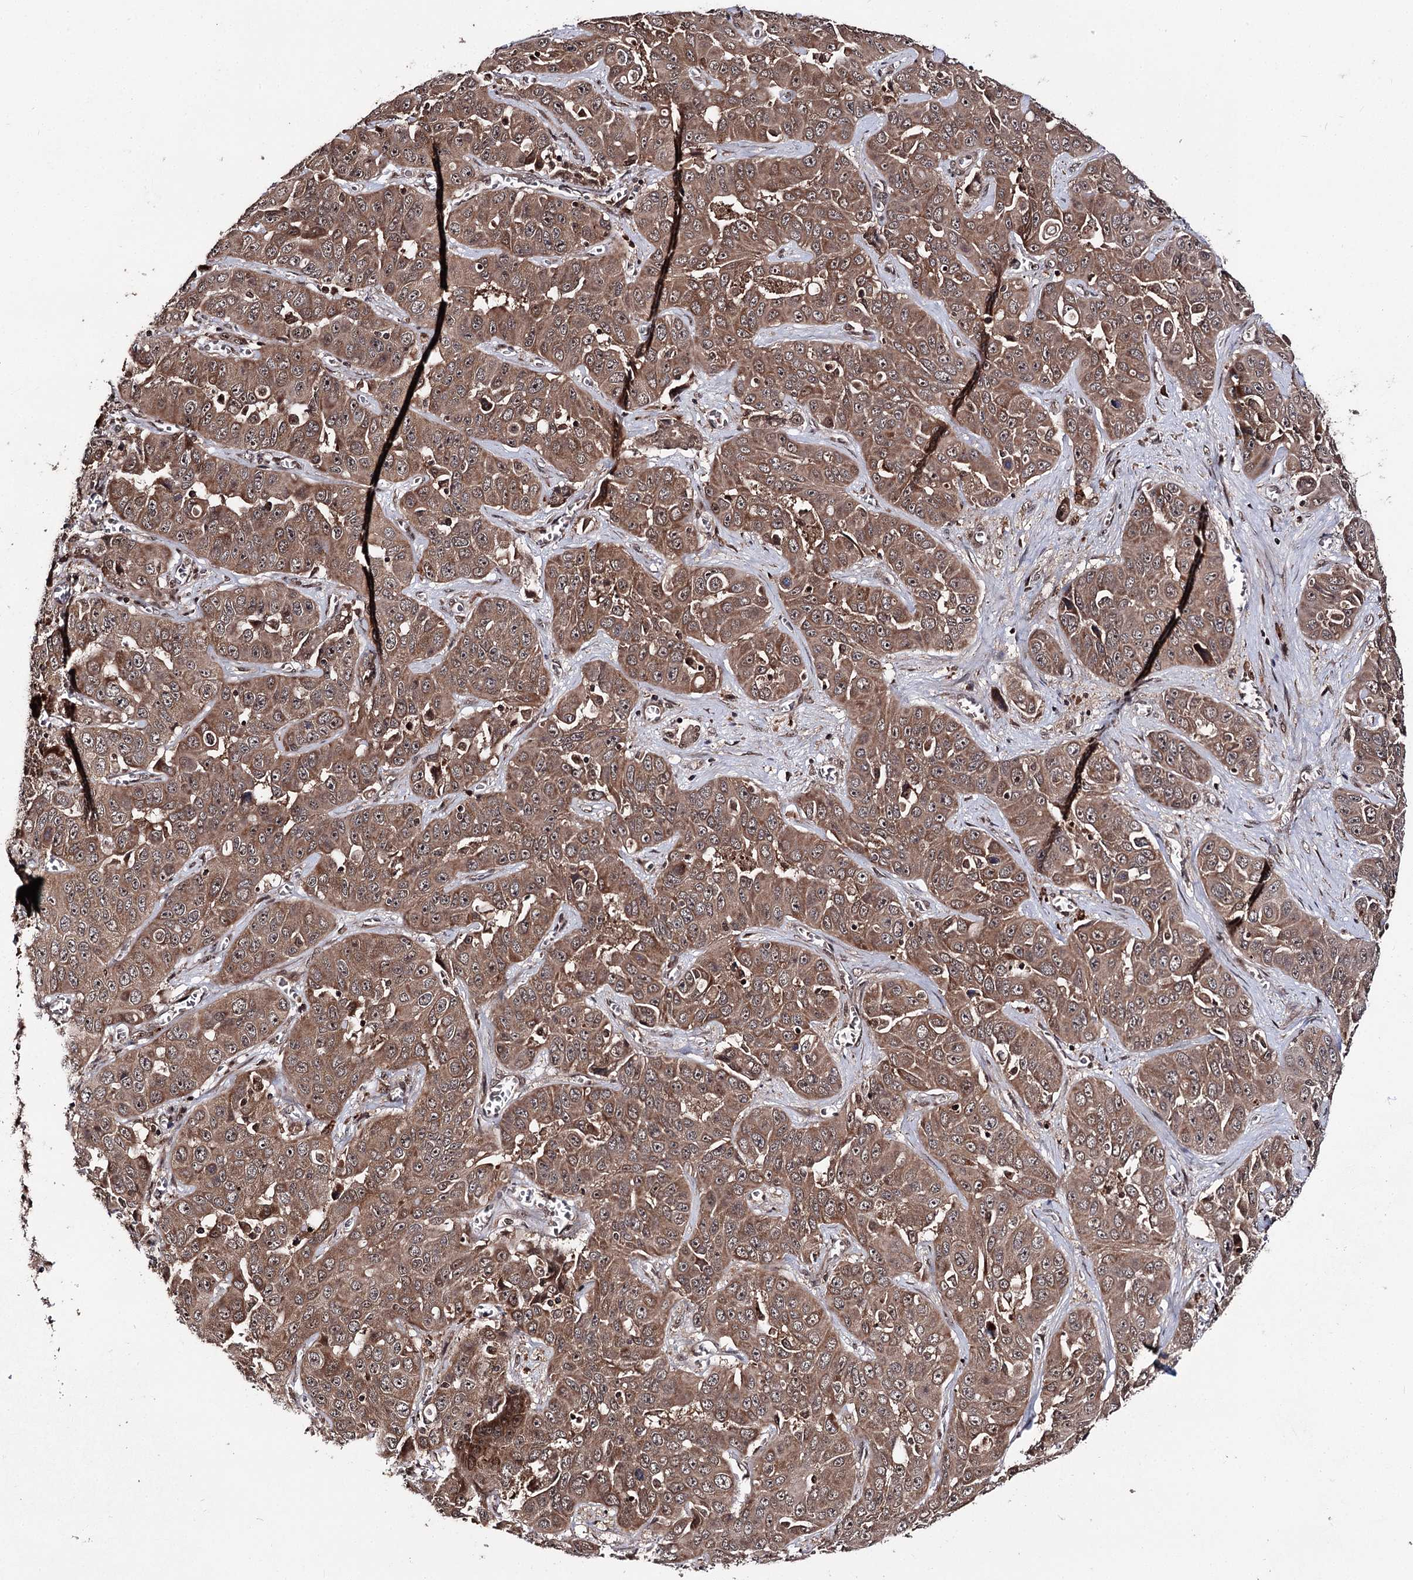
{"staining": {"intensity": "moderate", "quantity": ">75%", "location": "cytoplasmic/membranous,nuclear"}, "tissue": "liver cancer", "cell_type": "Tumor cells", "image_type": "cancer", "snomed": [{"axis": "morphology", "description": "Cholangiocarcinoma"}, {"axis": "topography", "description": "Liver"}], "caption": "Immunohistochemical staining of liver cancer demonstrates medium levels of moderate cytoplasmic/membranous and nuclear protein staining in about >75% of tumor cells.", "gene": "FAM53B", "patient": {"sex": "female", "age": 52}}